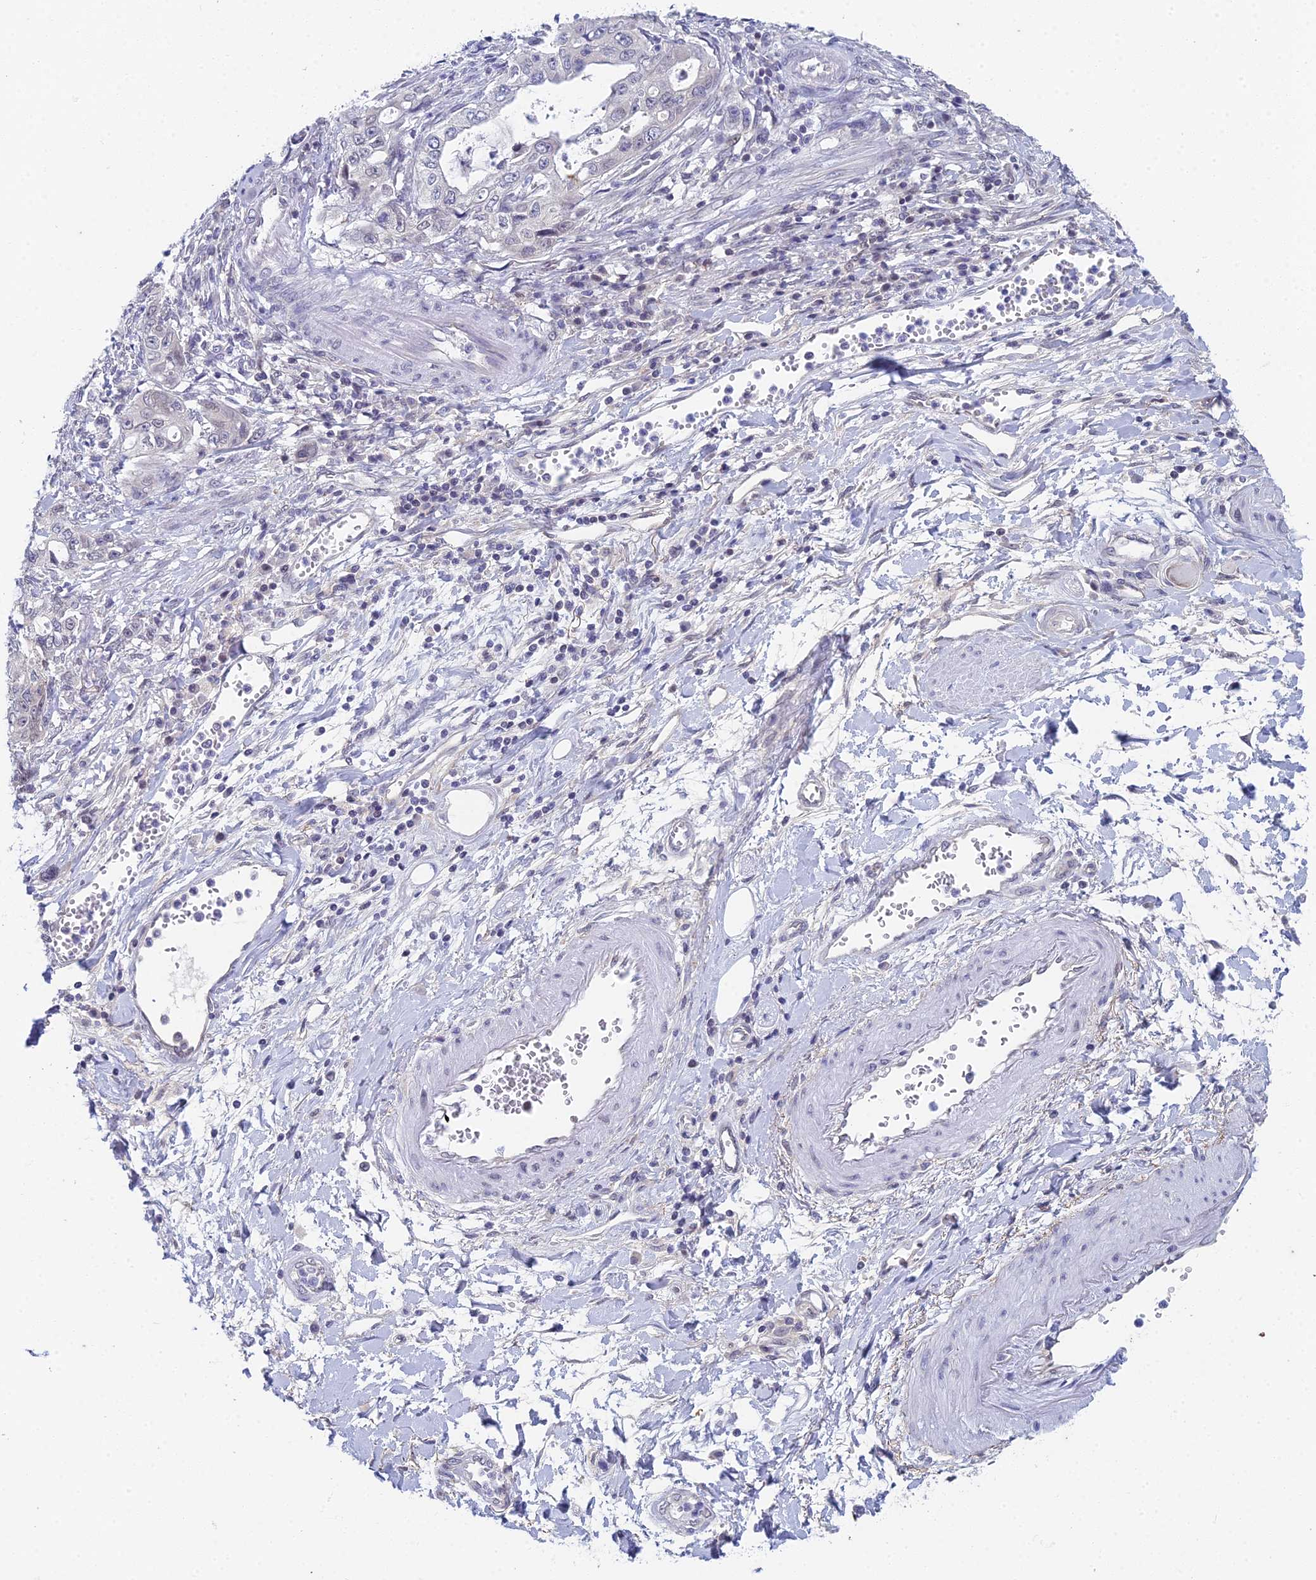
{"staining": {"intensity": "negative", "quantity": "none", "location": "none"}, "tissue": "stomach cancer", "cell_type": "Tumor cells", "image_type": "cancer", "snomed": [{"axis": "morphology", "description": "Adenocarcinoma, NOS"}, {"axis": "topography", "description": "Stomach, upper"}], "caption": "This is an immunohistochemistry (IHC) histopathology image of human stomach cancer (adenocarcinoma). There is no staining in tumor cells.", "gene": "EEF2KMT", "patient": {"sex": "female", "age": 52}}